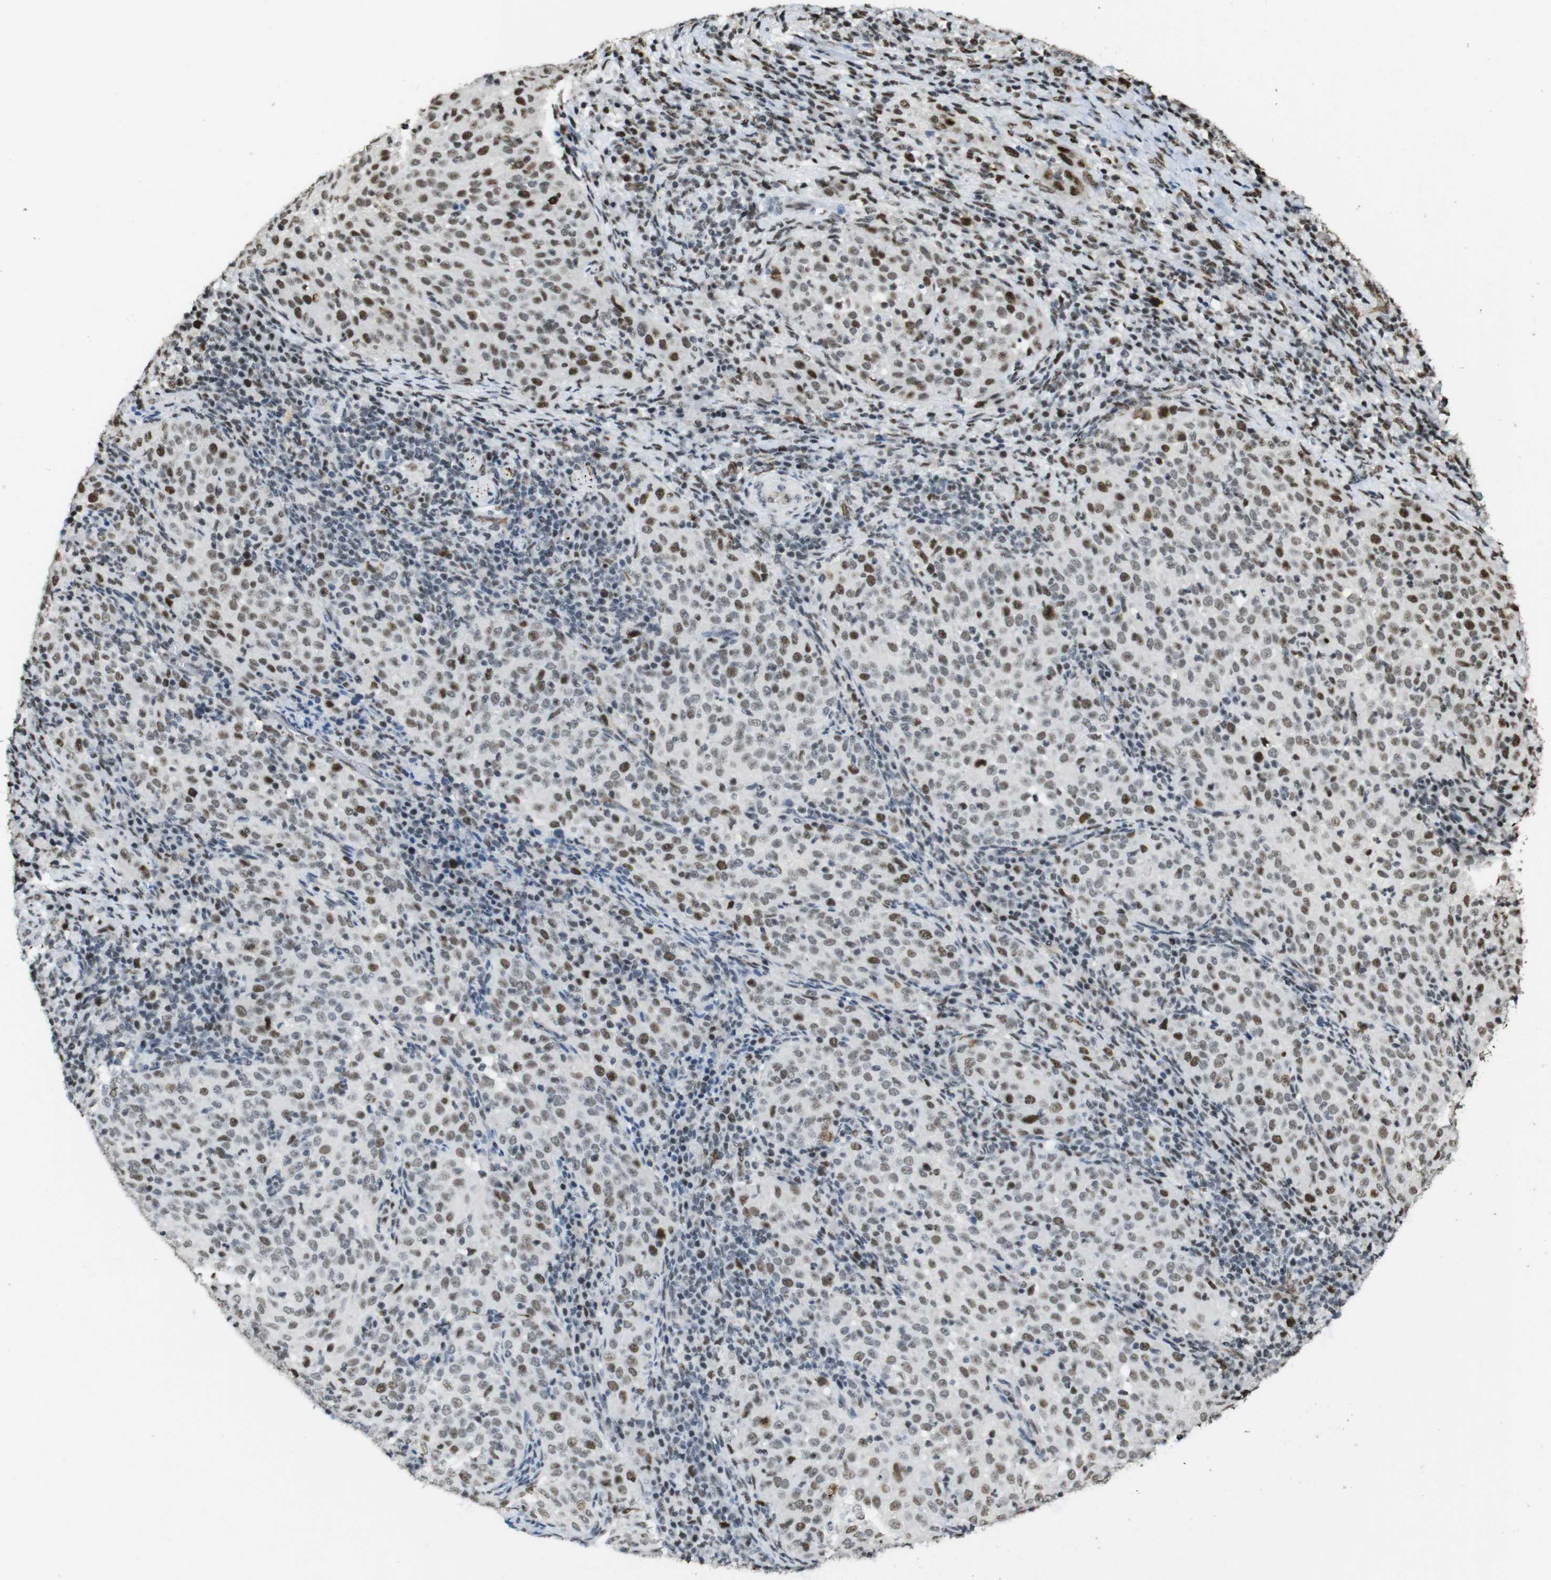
{"staining": {"intensity": "moderate", "quantity": ">75%", "location": "nuclear"}, "tissue": "cervical cancer", "cell_type": "Tumor cells", "image_type": "cancer", "snomed": [{"axis": "morphology", "description": "Squamous cell carcinoma, NOS"}, {"axis": "topography", "description": "Cervix"}], "caption": "A brown stain highlights moderate nuclear staining of a protein in cervical cancer tumor cells.", "gene": "CSNK2B", "patient": {"sex": "female", "age": 51}}